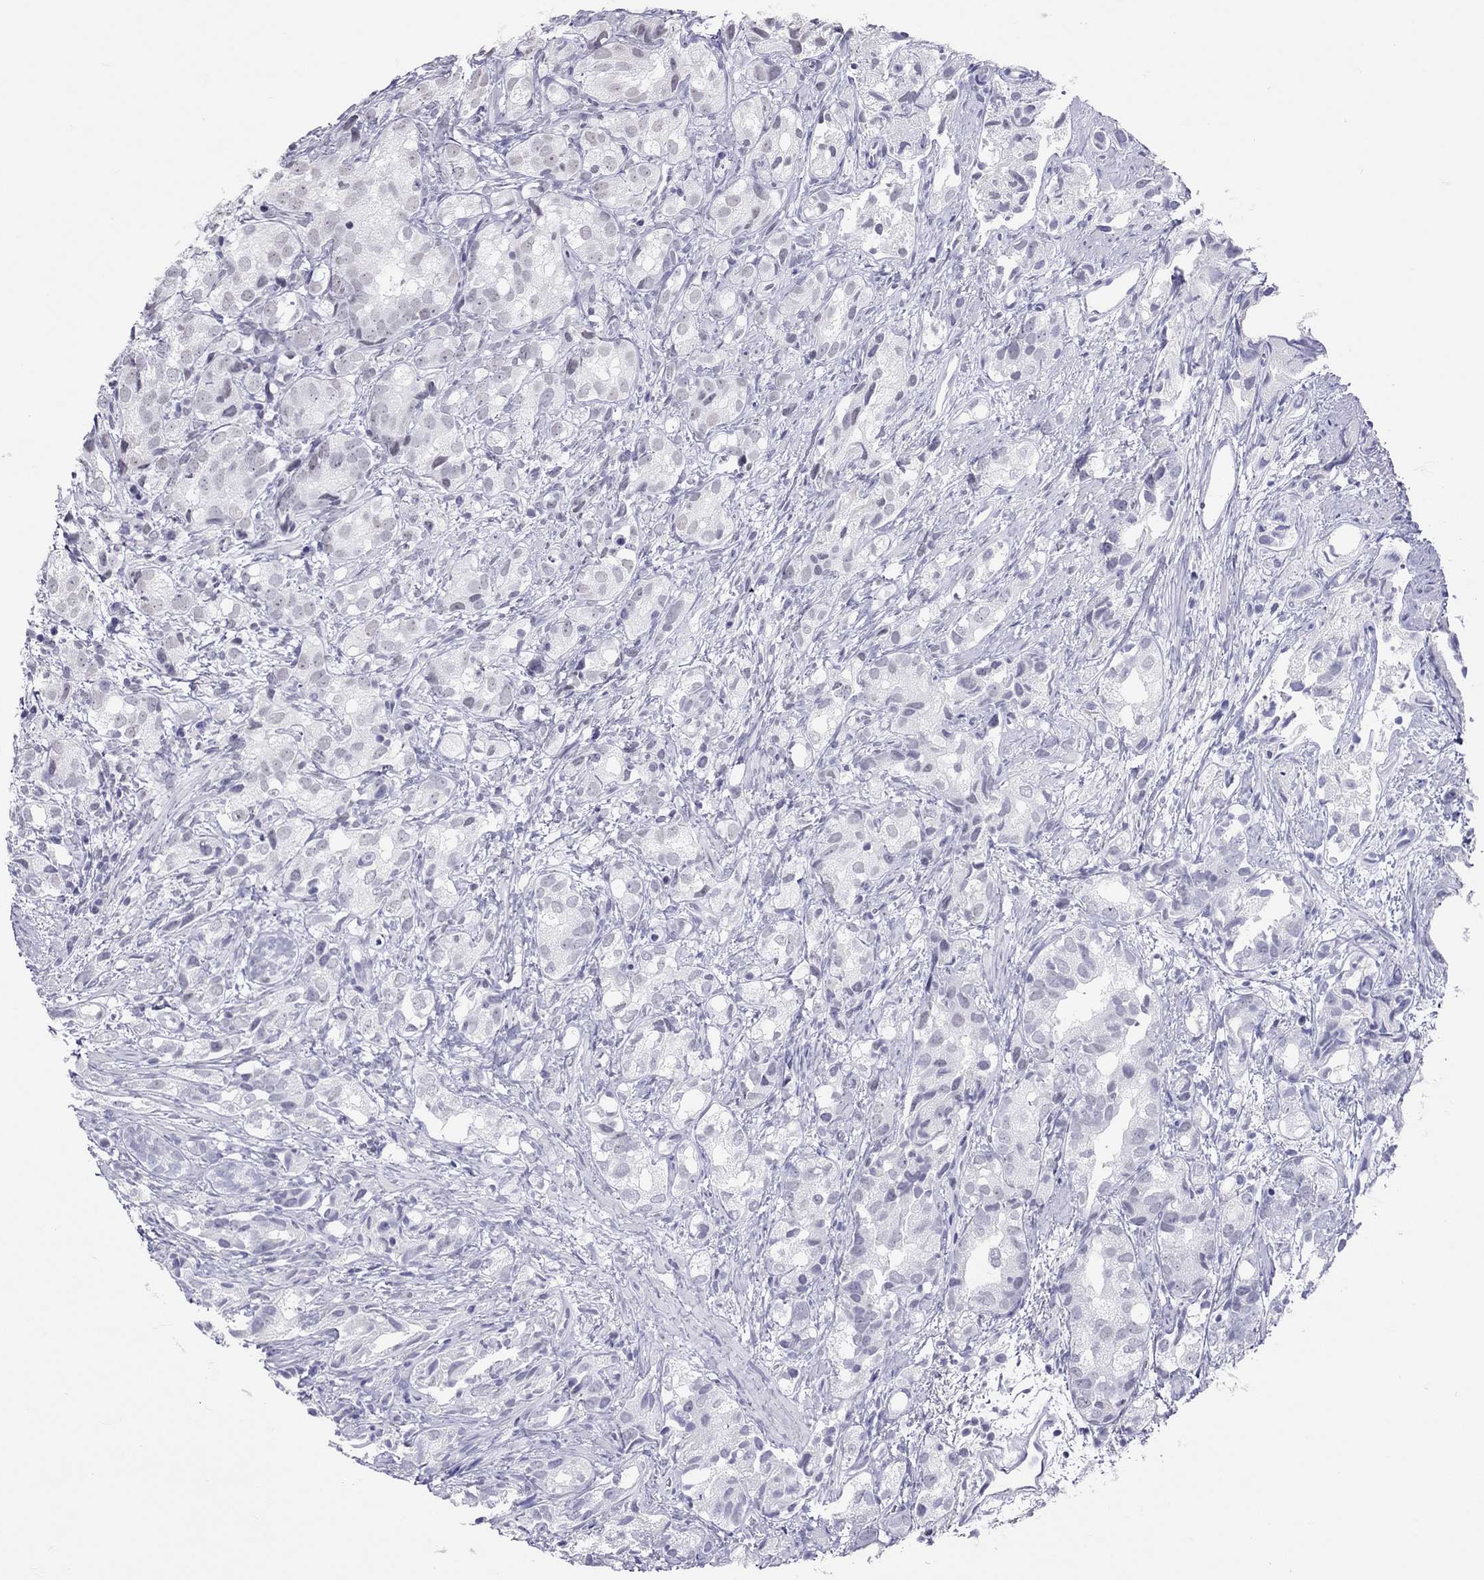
{"staining": {"intensity": "negative", "quantity": "none", "location": "none"}, "tissue": "prostate cancer", "cell_type": "Tumor cells", "image_type": "cancer", "snomed": [{"axis": "morphology", "description": "Adenocarcinoma, High grade"}, {"axis": "topography", "description": "Prostate"}], "caption": "This is an immunohistochemistry histopathology image of adenocarcinoma (high-grade) (prostate). There is no positivity in tumor cells.", "gene": "JHY", "patient": {"sex": "male", "age": 82}}